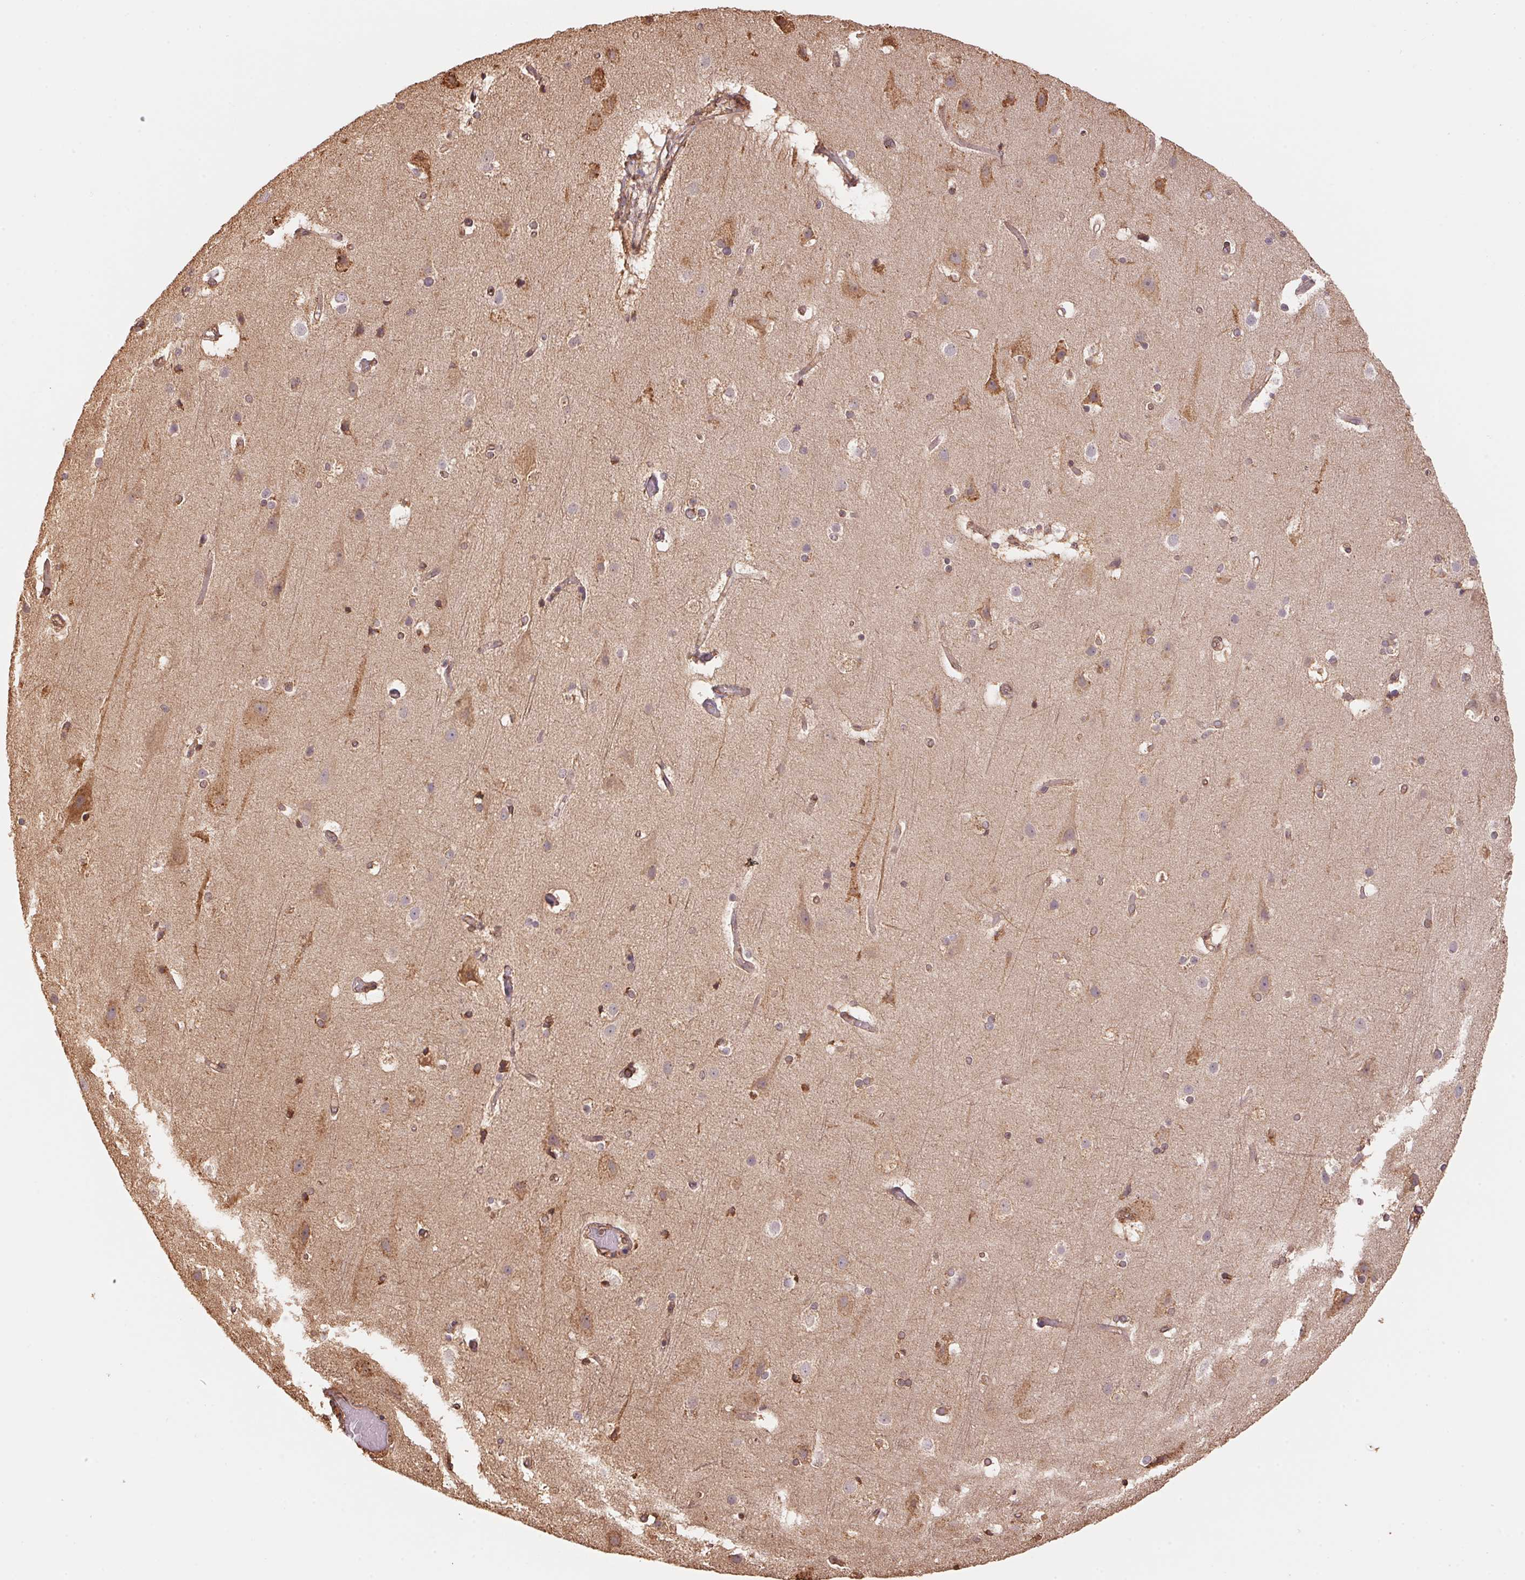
{"staining": {"intensity": "weak", "quantity": "25%-75%", "location": "cytoplasmic/membranous"}, "tissue": "cerebral cortex", "cell_type": "Endothelial cells", "image_type": "normal", "snomed": [{"axis": "morphology", "description": "Normal tissue, NOS"}, {"axis": "topography", "description": "Cerebral cortex"}], "caption": "IHC of benign cerebral cortex reveals low levels of weak cytoplasmic/membranous expression in approximately 25%-75% of endothelial cells. (Stains: DAB (3,3'-diaminobenzidine) in brown, nuclei in blue, Microscopy: brightfield microscopy at high magnification).", "gene": "C6orf163", "patient": {"sex": "female", "age": 52}}